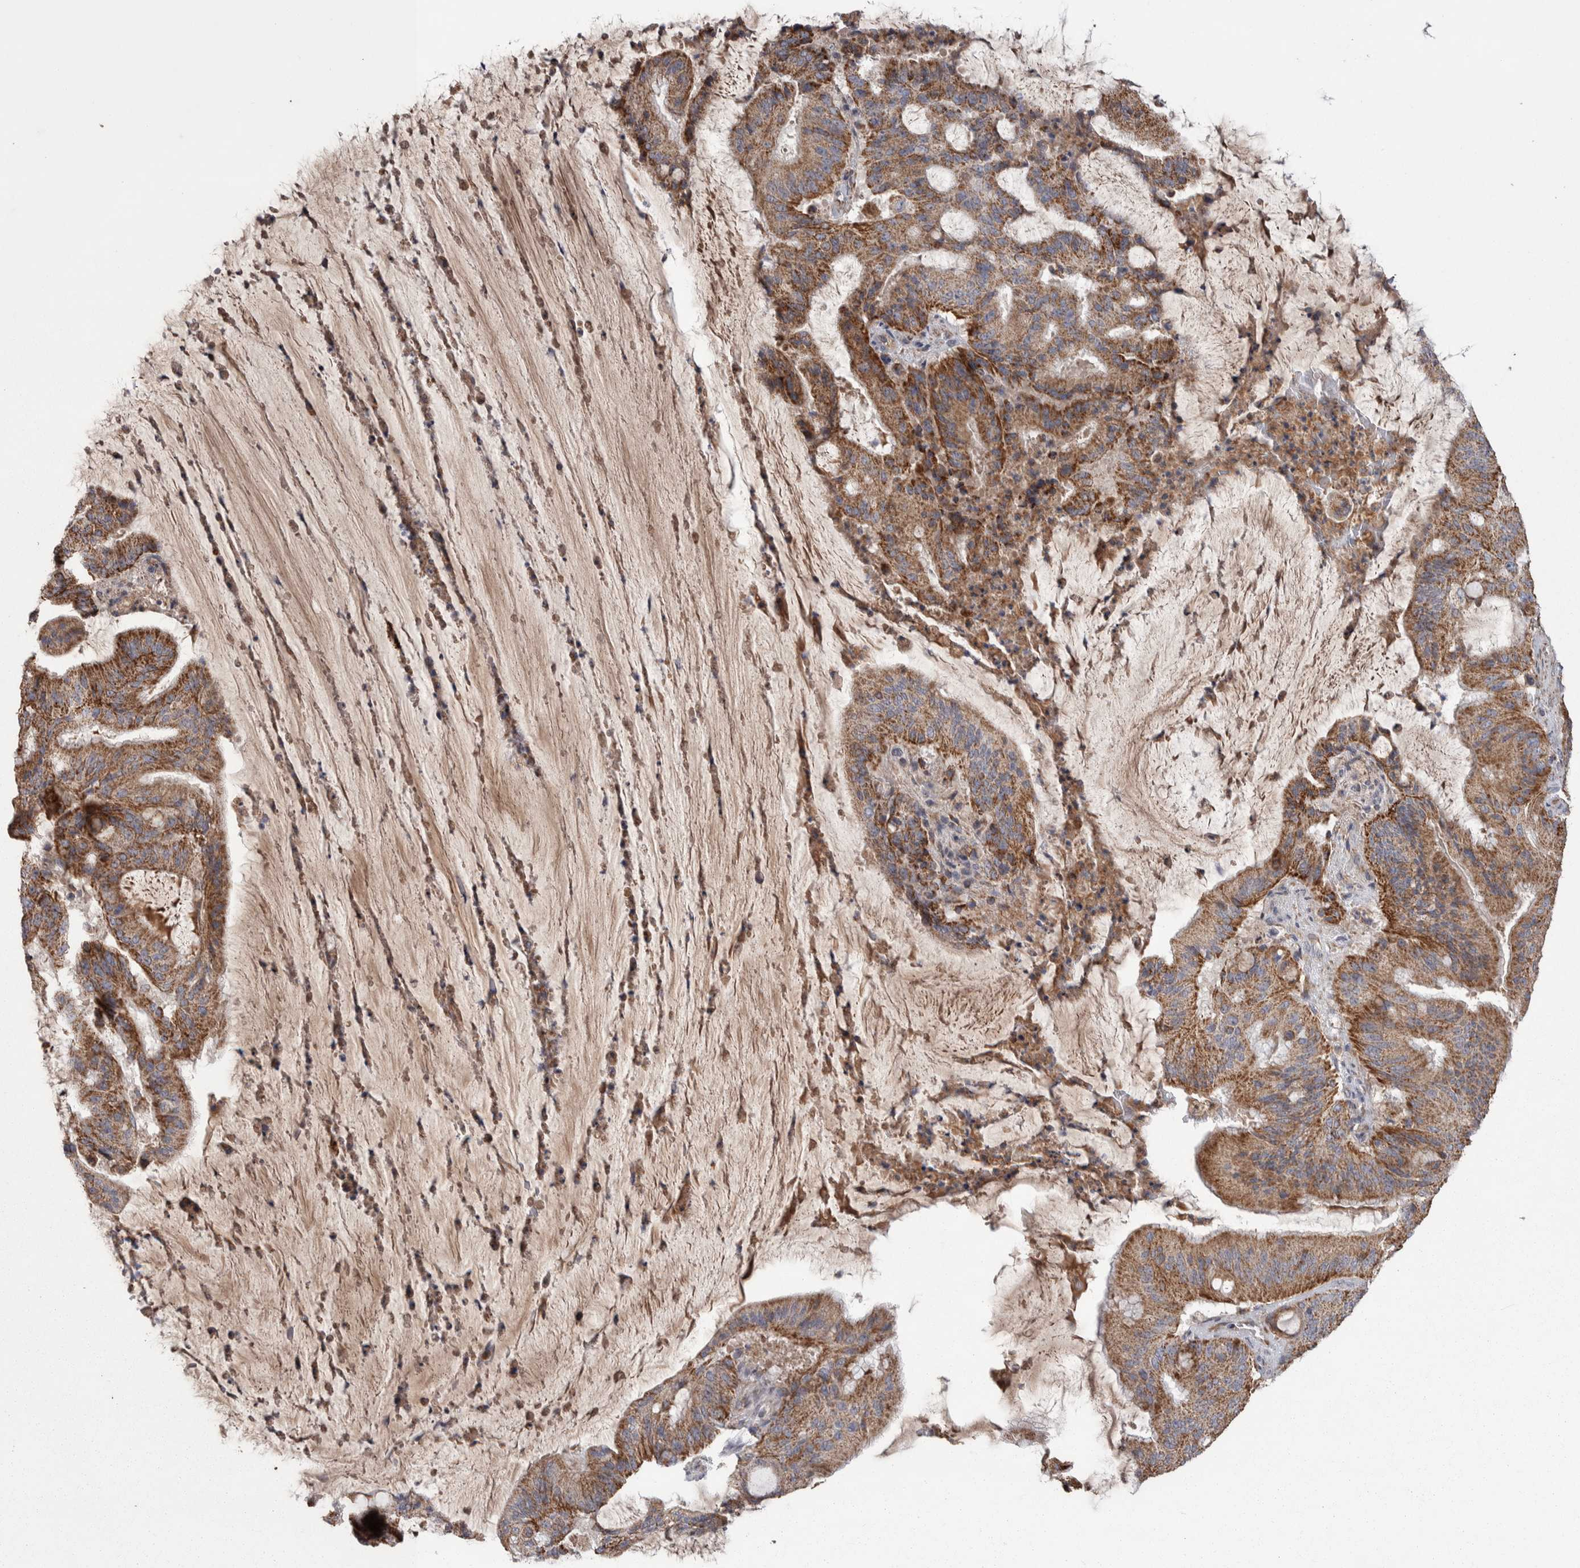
{"staining": {"intensity": "moderate", "quantity": ">75%", "location": "cytoplasmic/membranous"}, "tissue": "liver cancer", "cell_type": "Tumor cells", "image_type": "cancer", "snomed": [{"axis": "morphology", "description": "Normal tissue, NOS"}, {"axis": "morphology", "description": "Cholangiocarcinoma"}, {"axis": "topography", "description": "Liver"}, {"axis": "topography", "description": "Peripheral nerve tissue"}], "caption": "Liver cholangiocarcinoma stained for a protein reveals moderate cytoplasmic/membranous positivity in tumor cells.", "gene": "SCO1", "patient": {"sex": "female", "age": 73}}